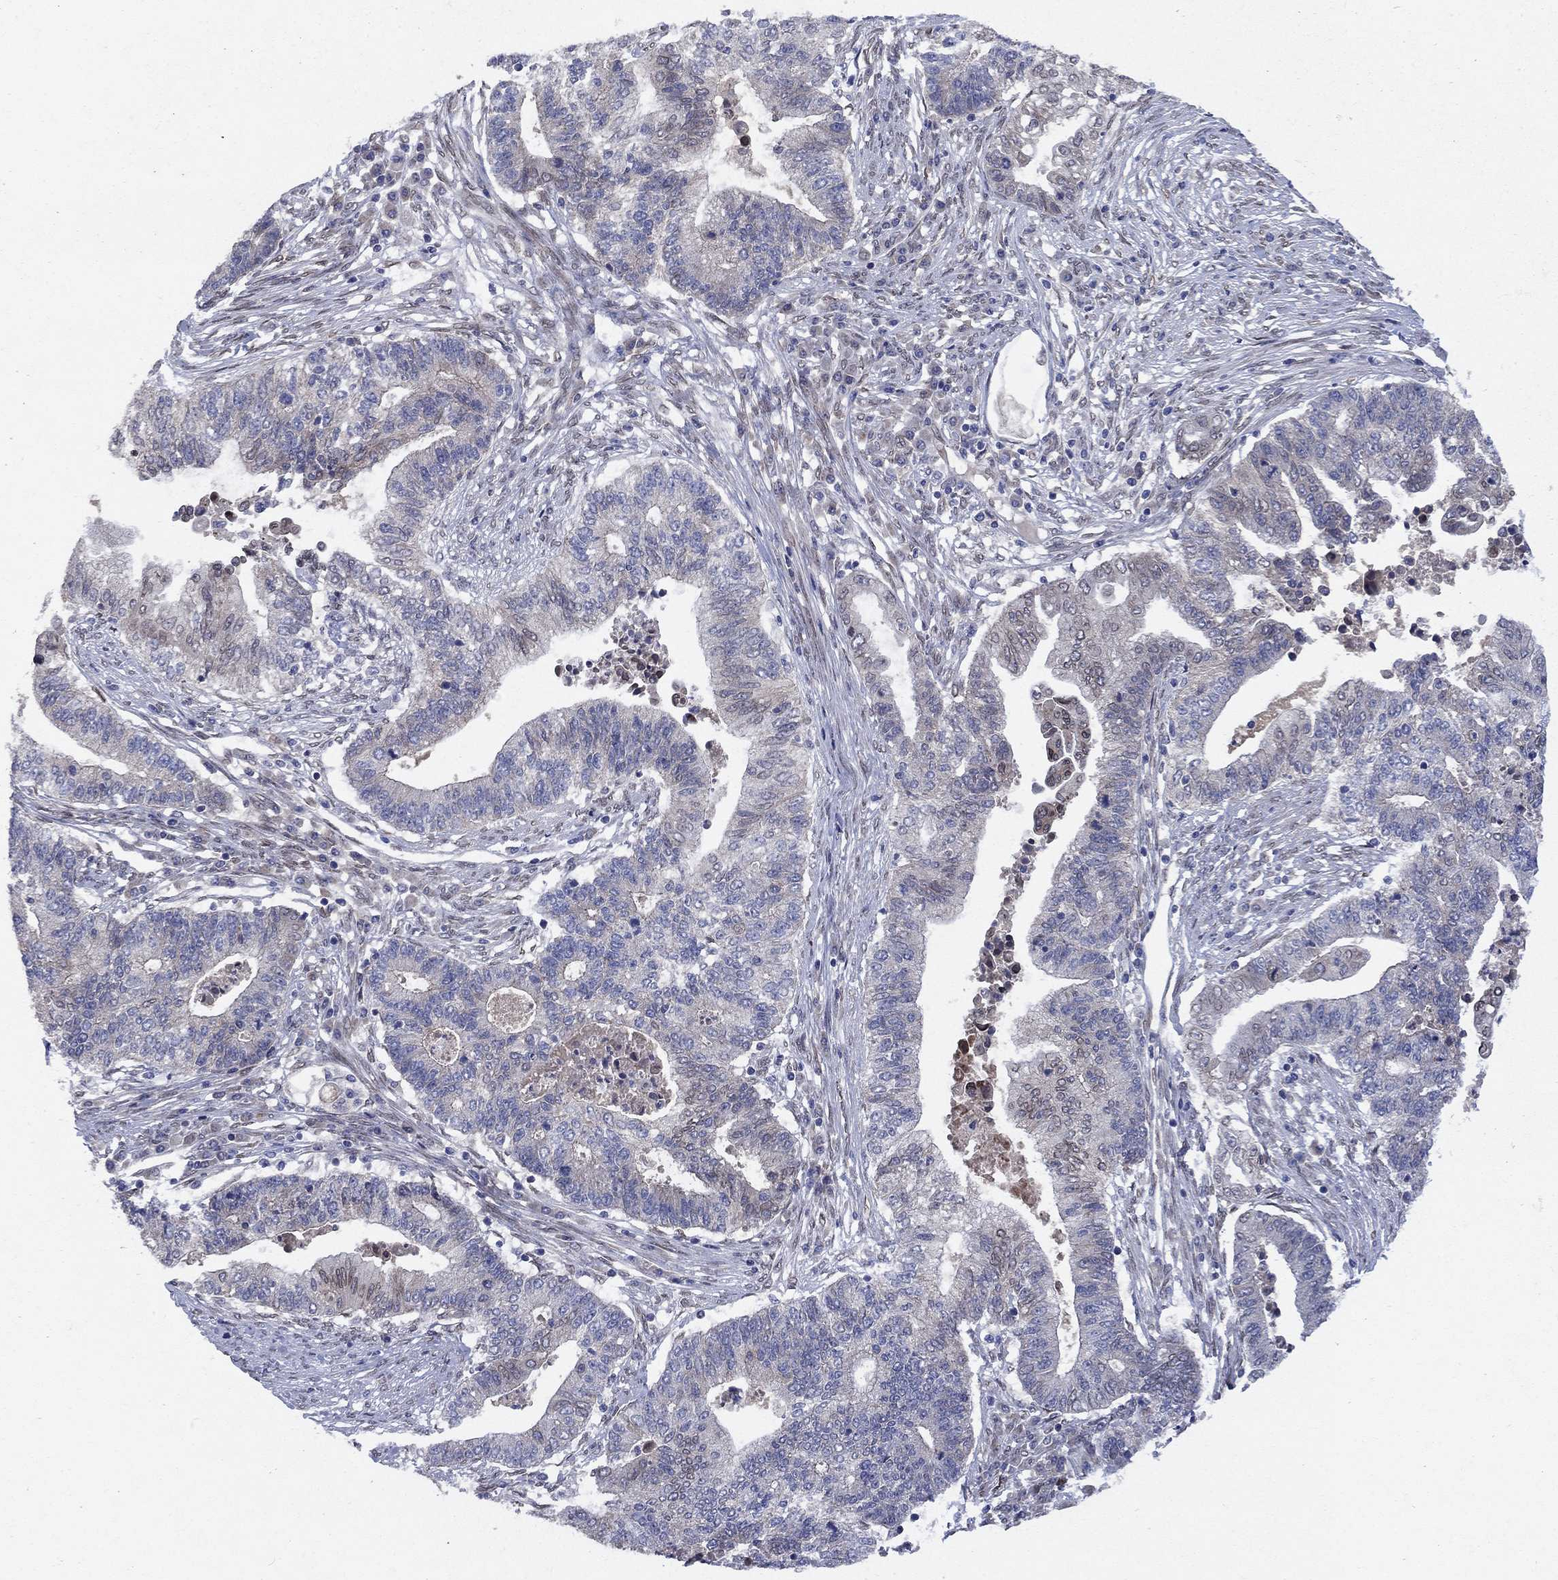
{"staining": {"intensity": "negative", "quantity": "none", "location": "none"}, "tissue": "endometrial cancer", "cell_type": "Tumor cells", "image_type": "cancer", "snomed": [{"axis": "morphology", "description": "Adenocarcinoma, NOS"}, {"axis": "topography", "description": "Uterus"}, {"axis": "topography", "description": "Endometrium"}], "caption": "This is an immunohistochemistry photomicrograph of endometrial cancer. There is no staining in tumor cells.", "gene": "EMC9", "patient": {"sex": "female", "age": 54}}